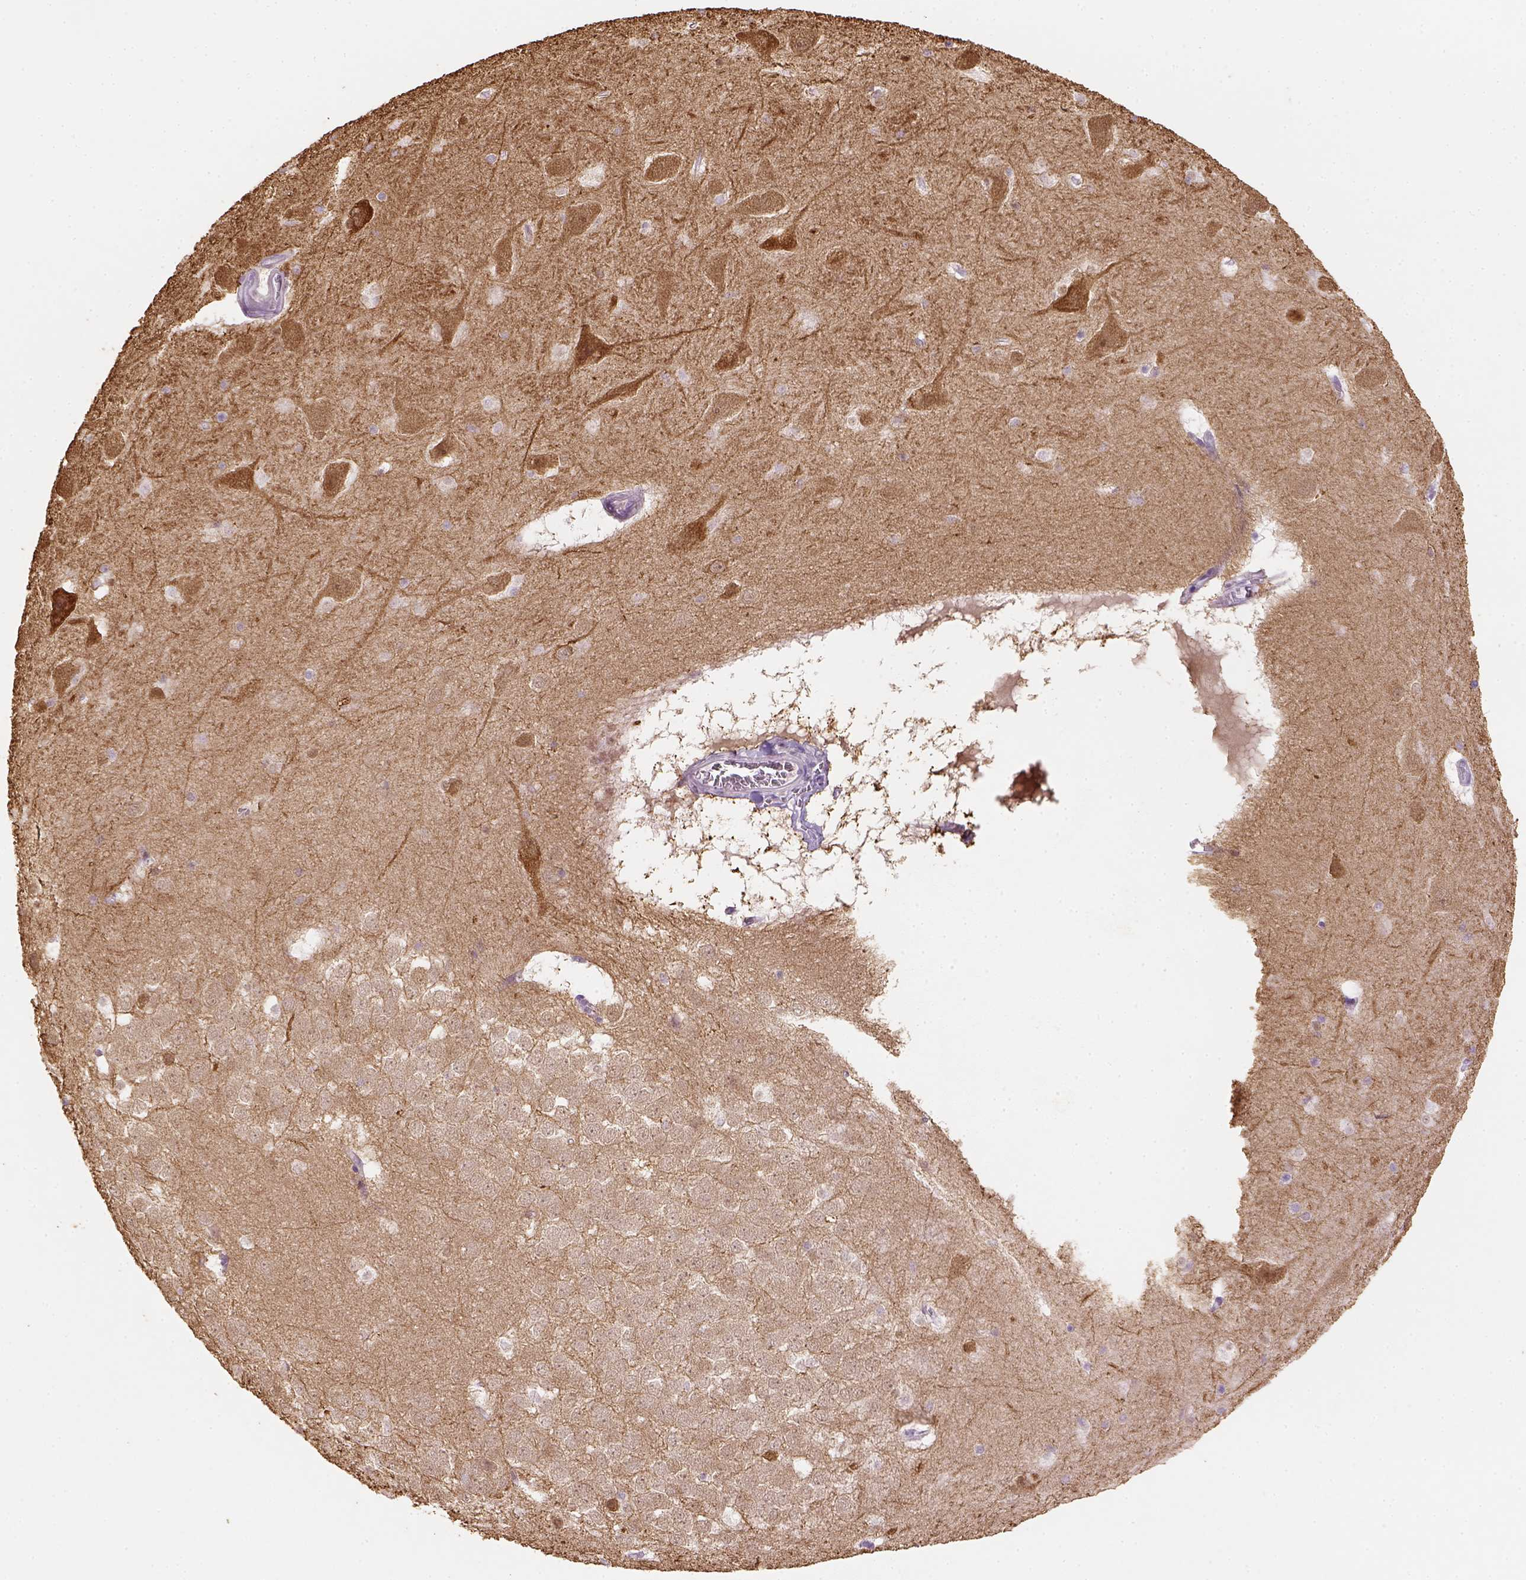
{"staining": {"intensity": "negative", "quantity": "none", "location": "none"}, "tissue": "hippocampus", "cell_type": "Glial cells", "image_type": "normal", "snomed": [{"axis": "morphology", "description": "Normal tissue, NOS"}, {"axis": "topography", "description": "Hippocampus"}], "caption": "A high-resolution histopathology image shows immunohistochemistry (IHC) staining of benign hippocampus, which displays no significant expression in glial cells. (DAB (3,3'-diaminobenzidine) immunohistochemistry (IHC) with hematoxylin counter stain).", "gene": "CACNB1", "patient": {"sex": "male", "age": 45}}